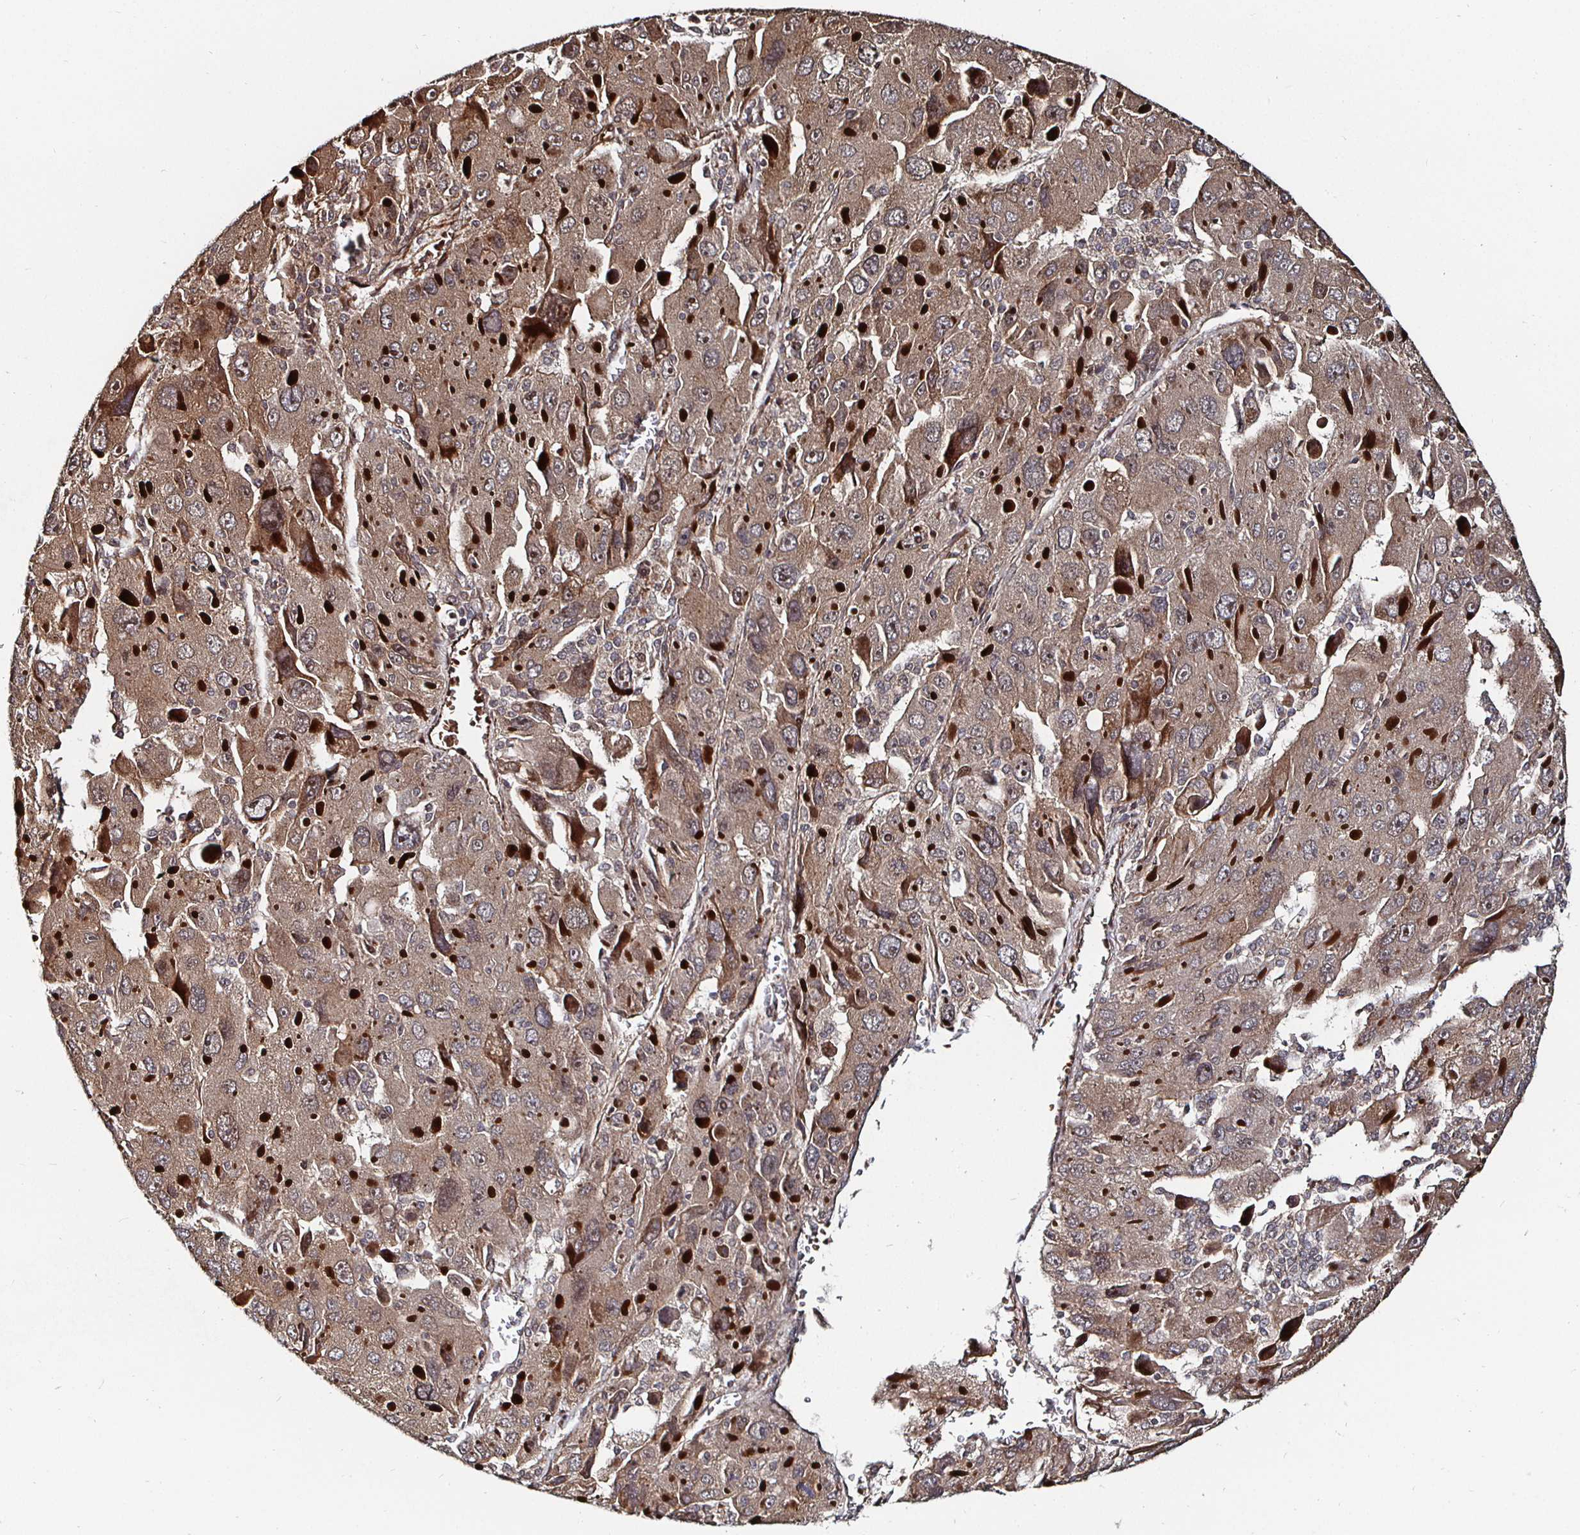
{"staining": {"intensity": "moderate", "quantity": ">75%", "location": "cytoplasmic/membranous"}, "tissue": "liver cancer", "cell_type": "Tumor cells", "image_type": "cancer", "snomed": [{"axis": "morphology", "description": "Carcinoma, Hepatocellular, NOS"}, {"axis": "topography", "description": "Liver"}], "caption": "A brown stain labels moderate cytoplasmic/membranous positivity of a protein in liver cancer (hepatocellular carcinoma) tumor cells. Nuclei are stained in blue.", "gene": "TBKBP1", "patient": {"sex": "female", "age": 41}}